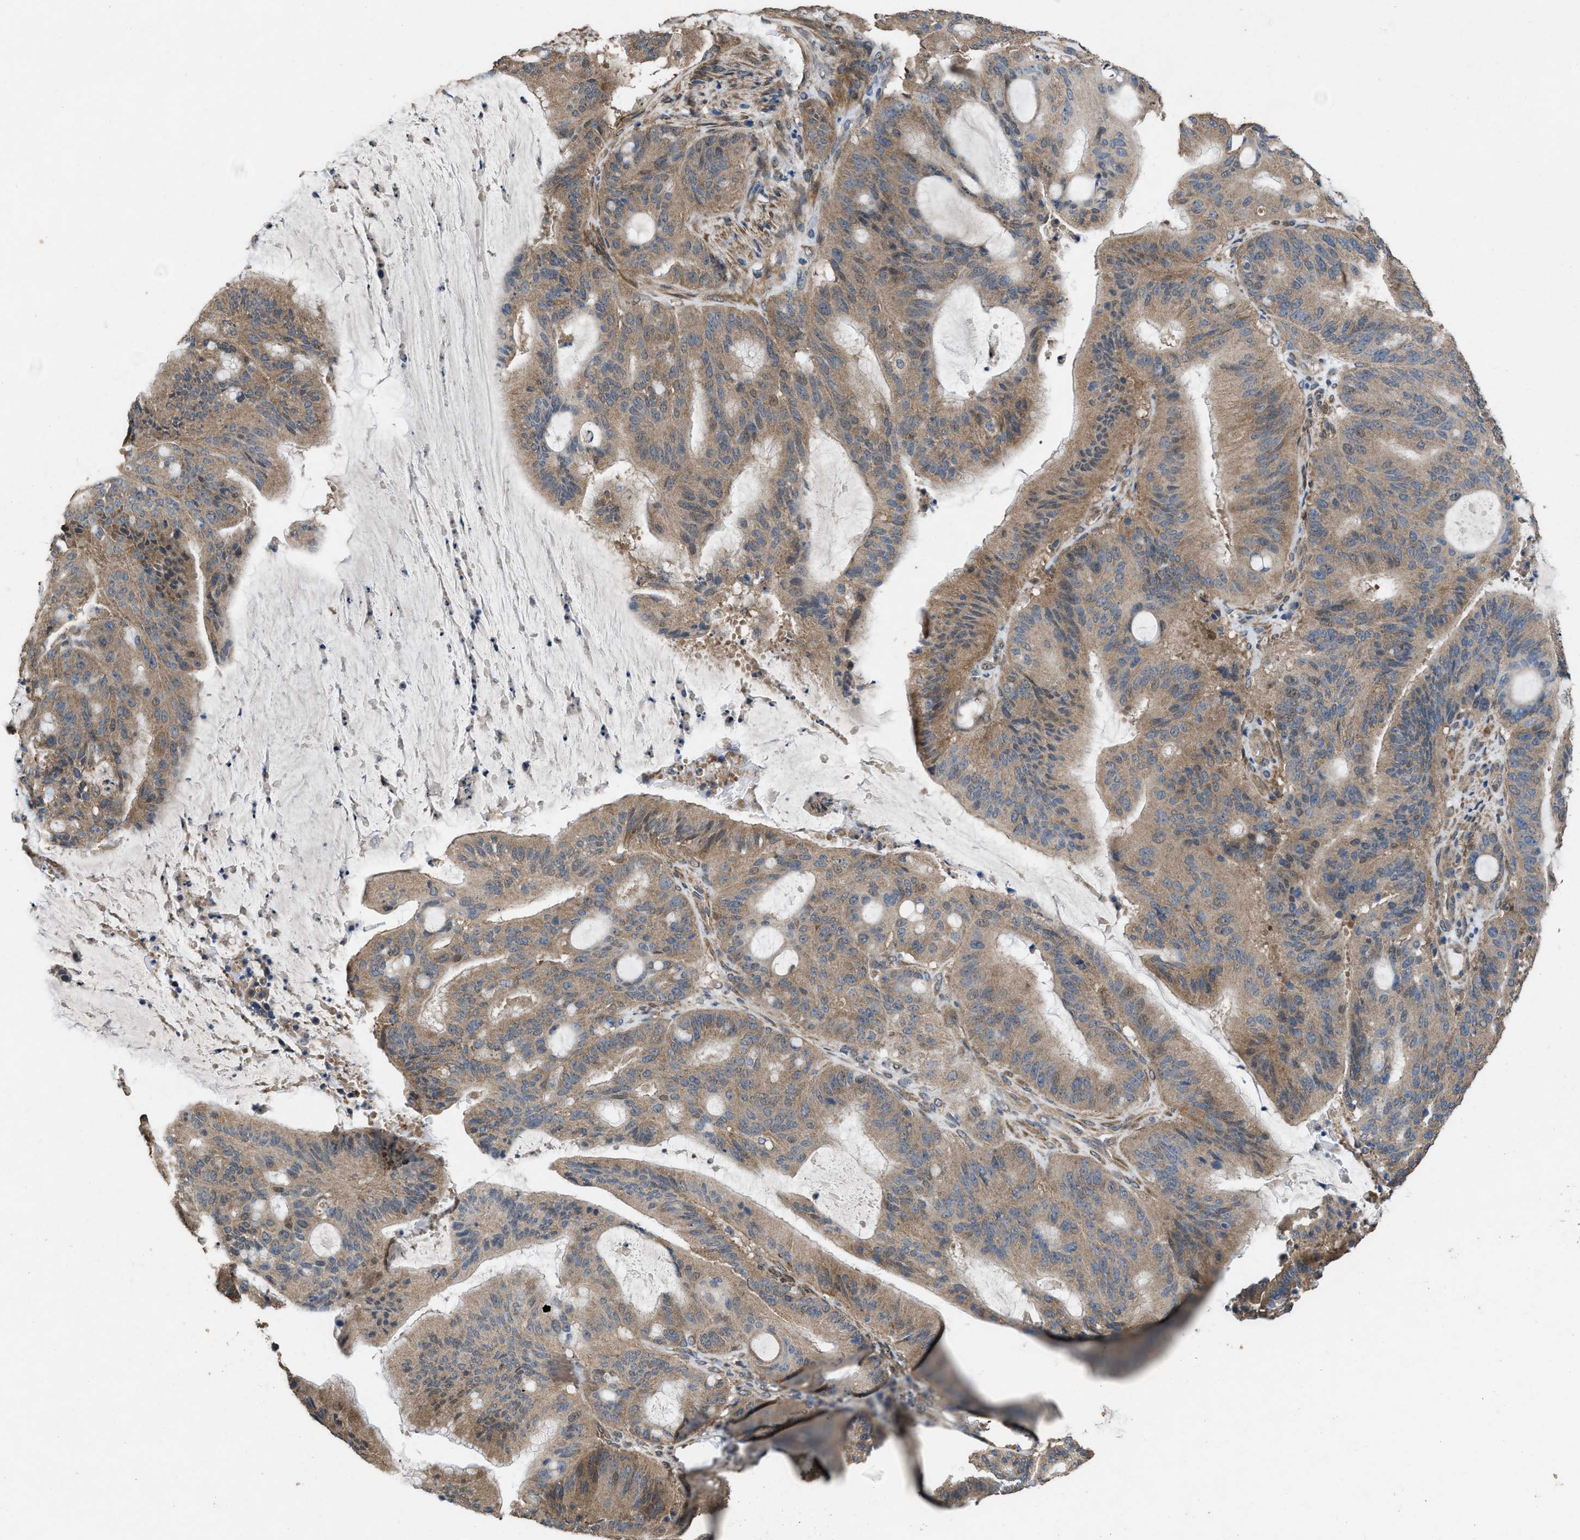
{"staining": {"intensity": "moderate", "quantity": ">75%", "location": "cytoplasmic/membranous"}, "tissue": "liver cancer", "cell_type": "Tumor cells", "image_type": "cancer", "snomed": [{"axis": "morphology", "description": "Normal tissue, NOS"}, {"axis": "morphology", "description": "Cholangiocarcinoma"}, {"axis": "topography", "description": "Liver"}, {"axis": "topography", "description": "Peripheral nerve tissue"}], "caption": "Immunohistochemical staining of human liver cancer (cholangiocarcinoma) shows medium levels of moderate cytoplasmic/membranous protein staining in about >75% of tumor cells.", "gene": "ARL6", "patient": {"sex": "female", "age": 73}}